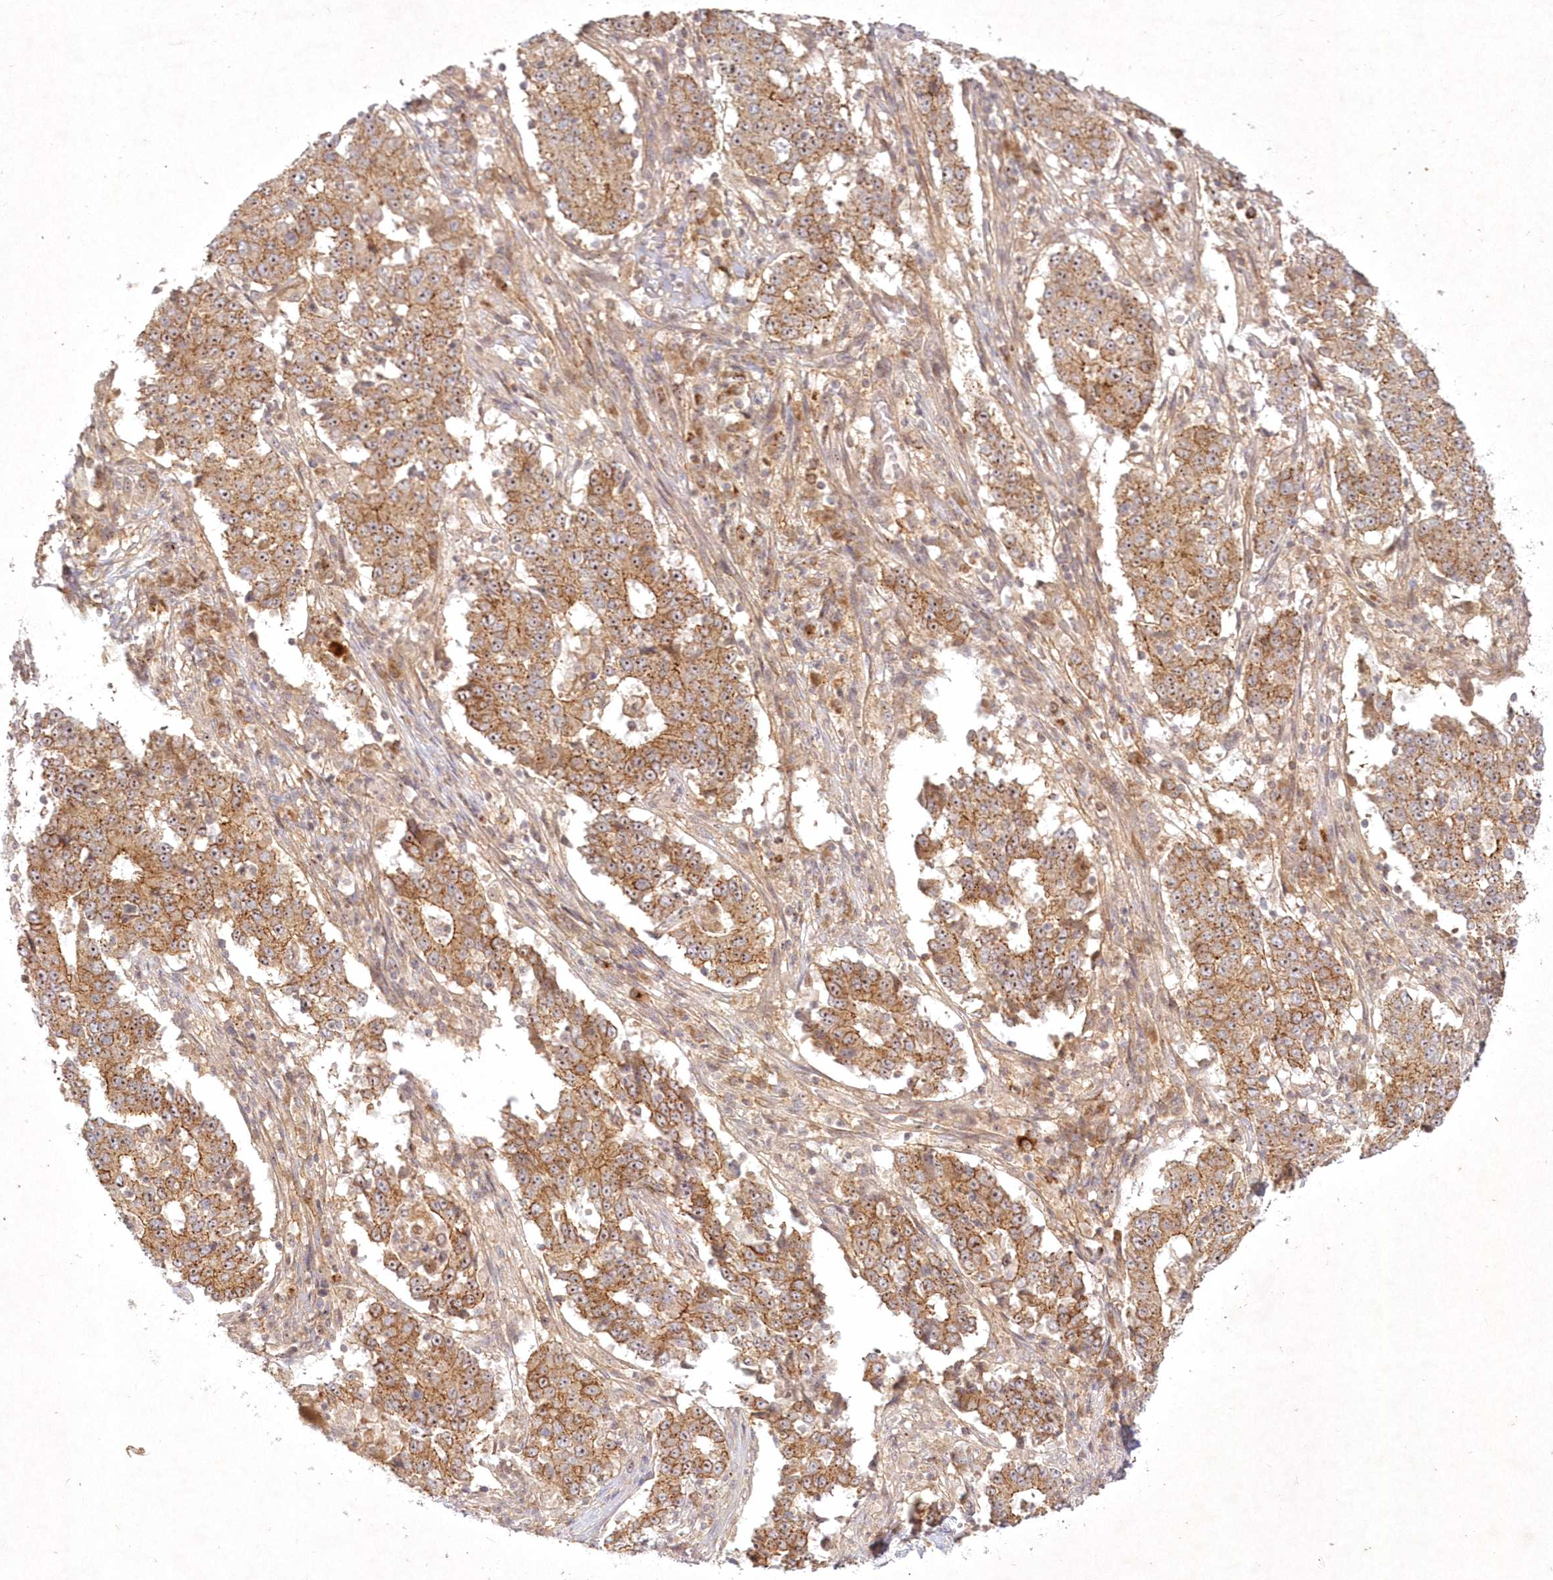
{"staining": {"intensity": "moderate", "quantity": ">75%", "location": "cytoplasmic/membranous,nuclear"}, "tissue": "stomach cancer", "cell_type": "Tumor cells", "image_type": "cancer", "snomed": [{"axis": "morphology", "description": "Adenocarcinoma, NOS"}, {"axis": "topography", "description": "Stomach"}], "caption": "Stomach cancer (adenocarcinoma) was stained to show a protein in brown. There is medium levels of moderate cytoplasmic/membranous and nuclear staining in approximately >75% of tumor cells.", "gene": "TOGARAM2", "patient": {"sex": "male", "age": 59}}